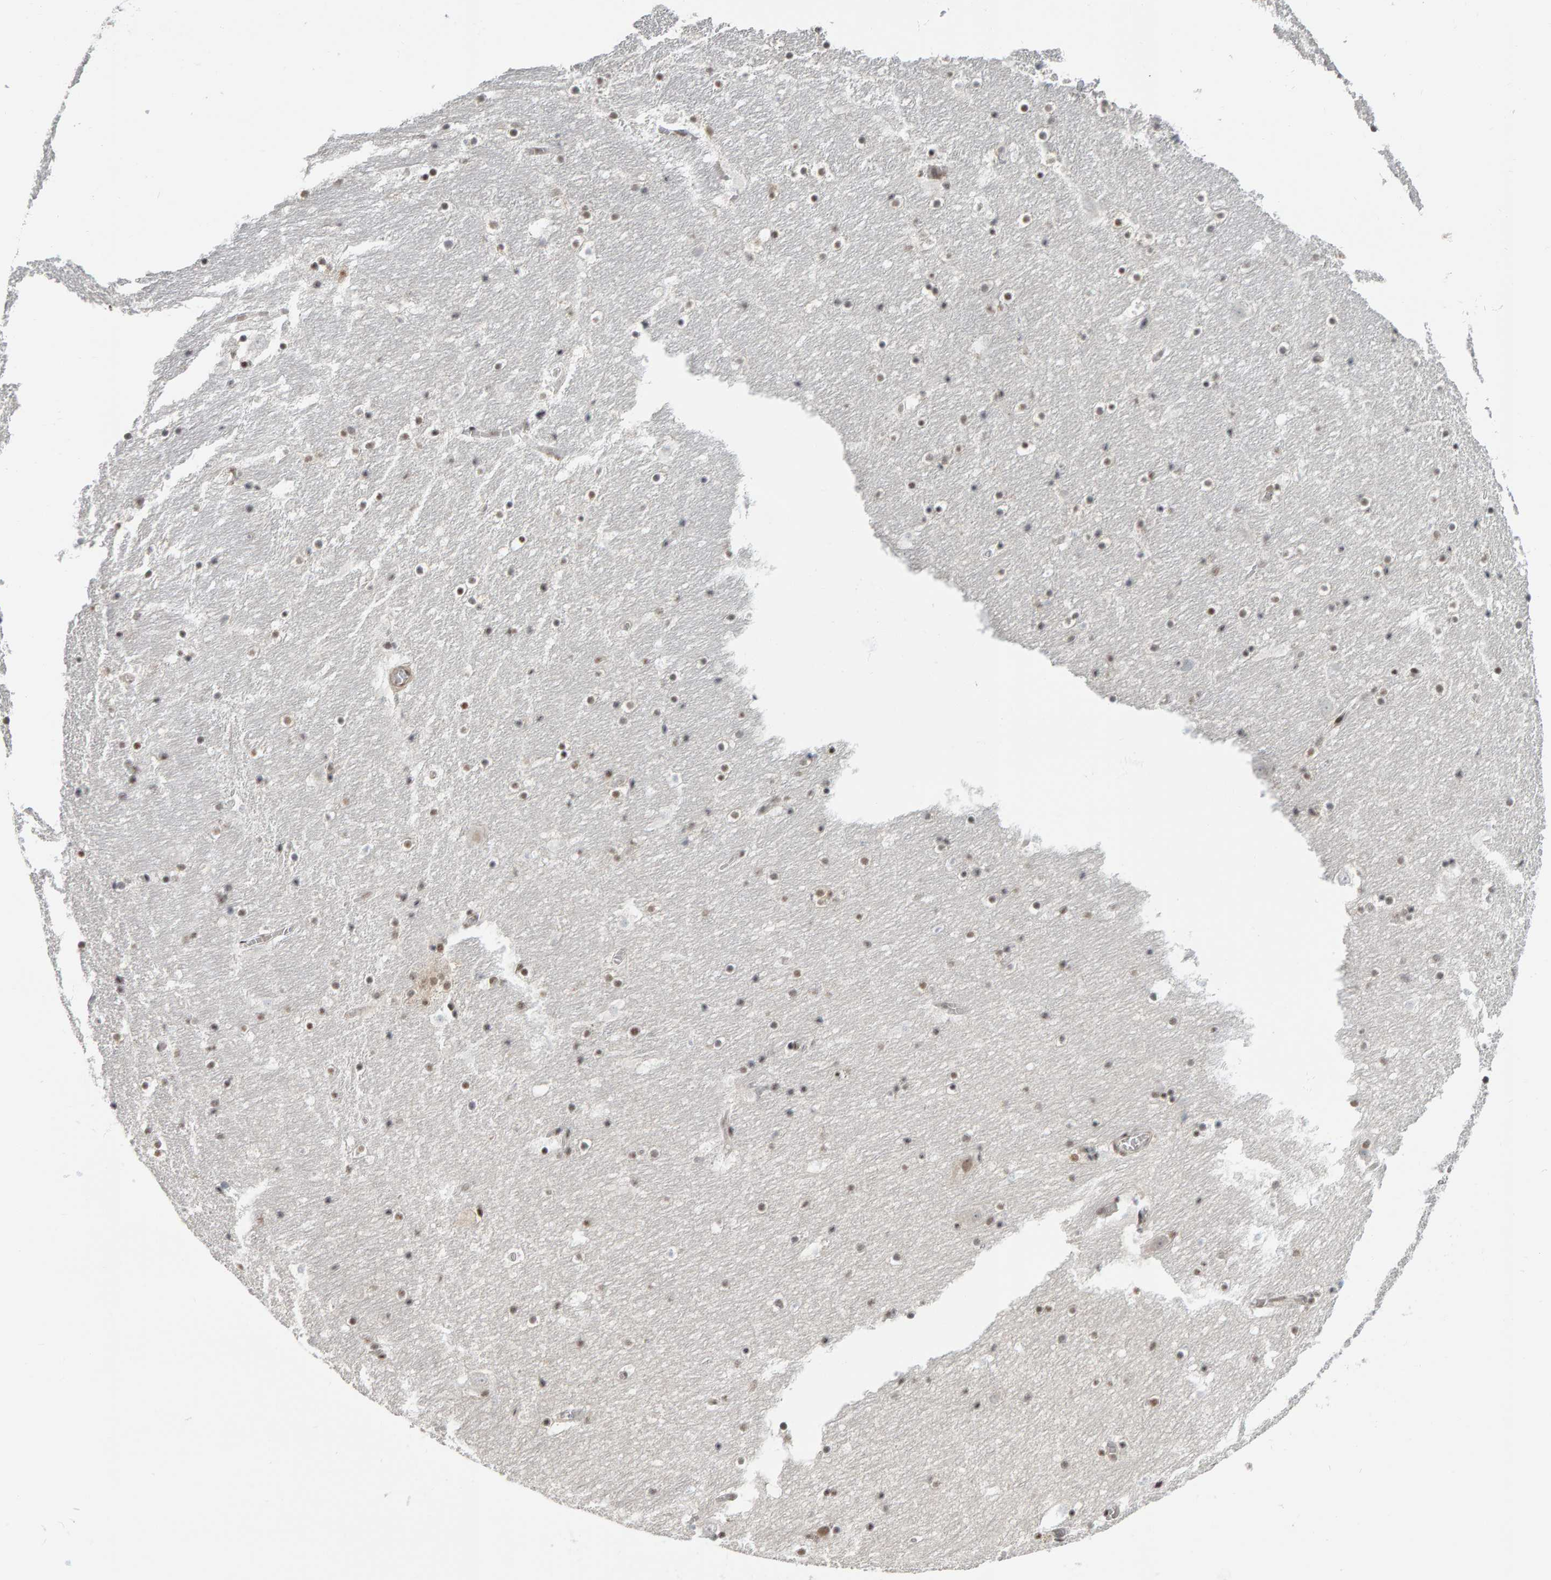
{"staining": {"intensity": "weak", "quantity": "25%-75%", "location": "nuclear"}, "tissue": "hippocampus", "cell_type": "Glial cells", "image_type": "normal", "snomed": [{"axis": "morphology", "description": "Normal tissue, NOS"}, {"axis": "topography", "description": "Hippocampus"}], "caption": "High-magnification brightfield microscopy of unremarkable hippocampus stained with DAB (3,3'-diaminobenzidine) (brown) and counterstained with hematoxylin (blue). glial cells exhibit weak nuclear expression is seen in about25%-75% of cells.", "gene": "ATF7IP", "patient": {"sex": "male", "age": 45}}